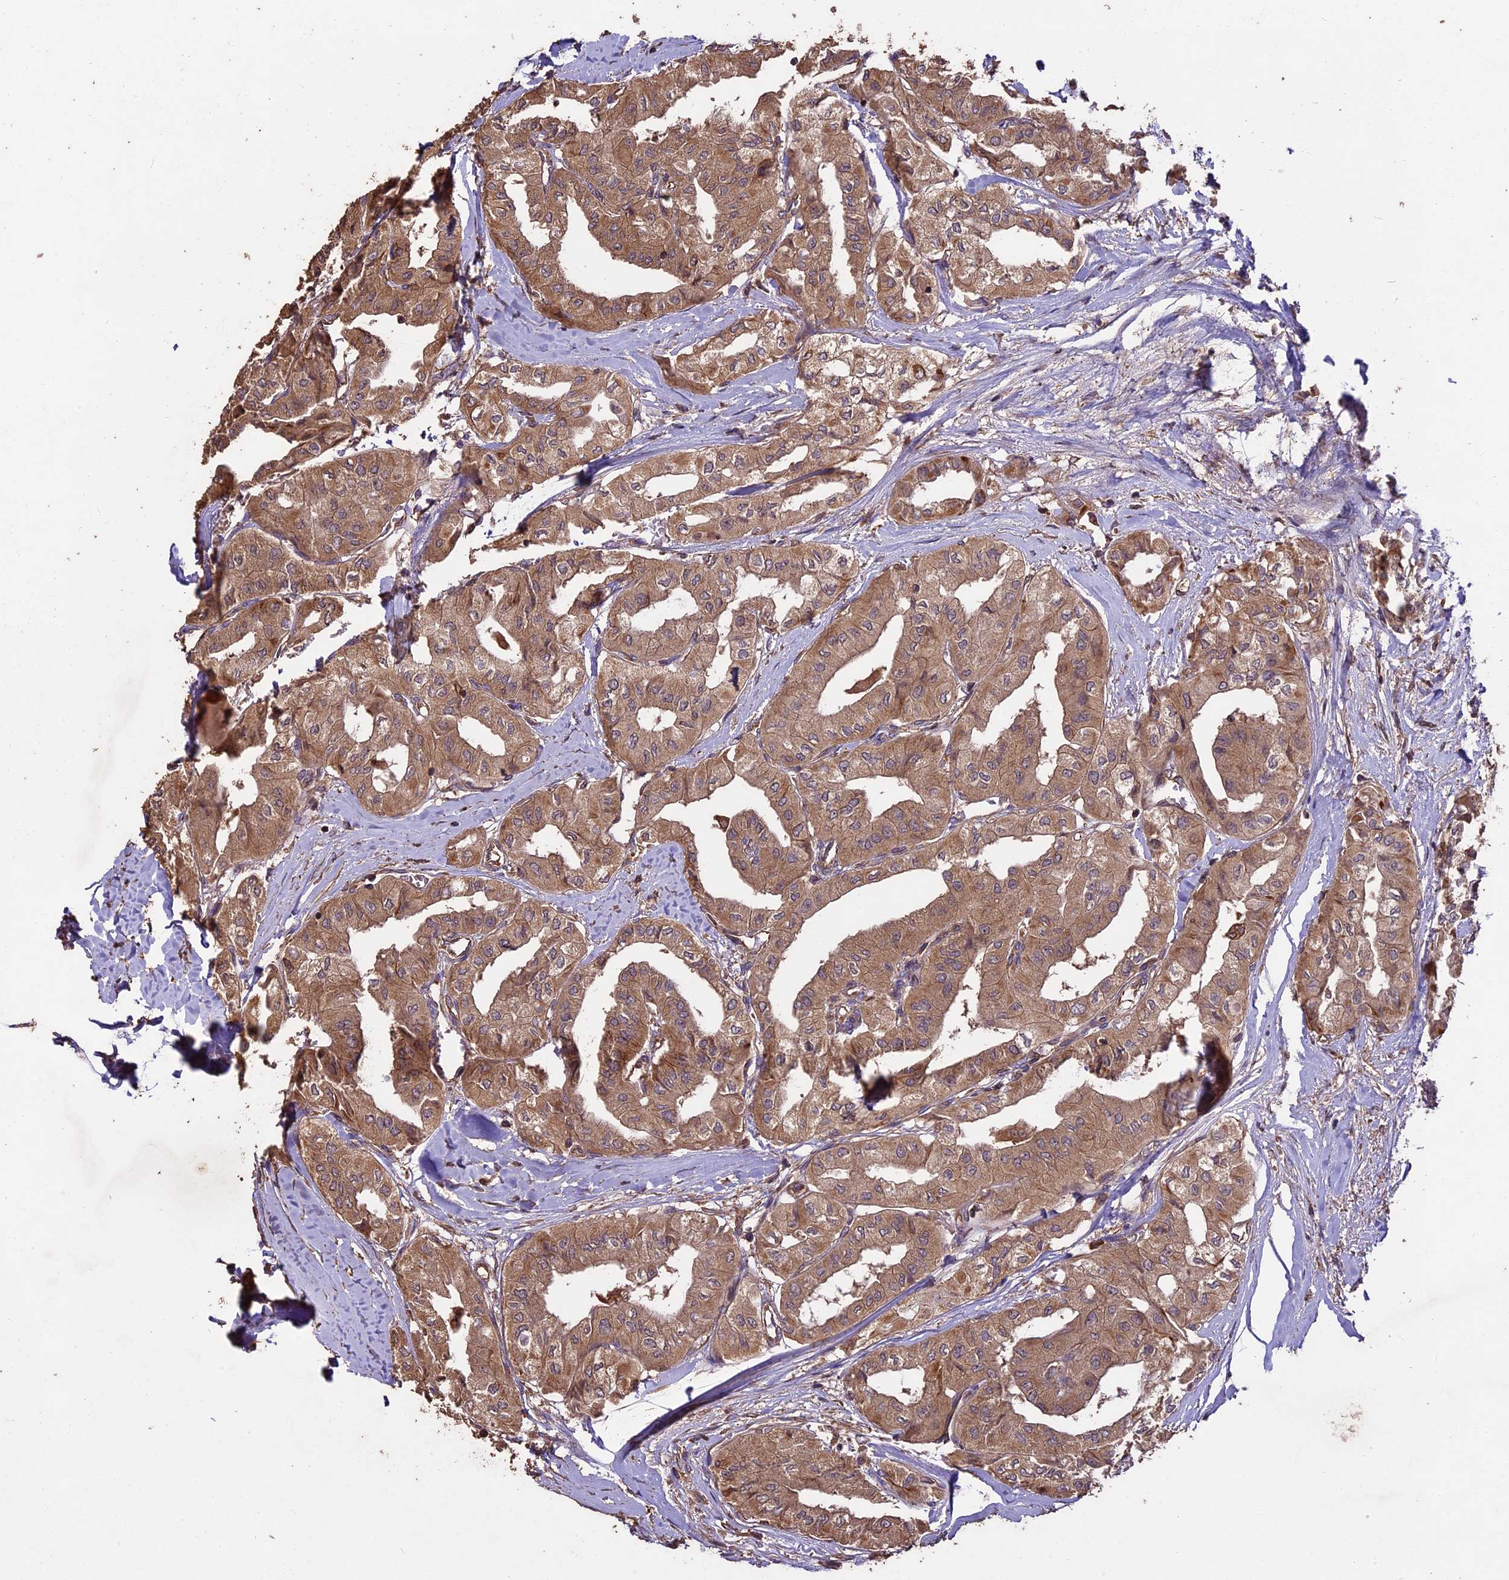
{"staining": {"intensity": "moderate", "quantity": ">75%", "location": "cytoplasmic/membranous"}, "tissue": "thyroid cancer", "cell_type": "Tumor cells", "image_type": "cancer", "snomed": [{"axis": "morphology", "description": "Papillary adenocarcinoma, NOS"}, {"axis": "topography", "description": "Thyroid gland"}], "caption": "A medium amount of moderate cytoplasmic/membranous positivity is present in approximately >75% of tumor cells in thyroid papillary adenocarcinoma tissue. The staining was performed using DAB (3,3'-diaminobenzidine), with brown indicating positive protein expression. Nuclei are stained blue with hematoxylin.", "gene": "TTLL10", "patient": {"sex": "female", "age": 59}}